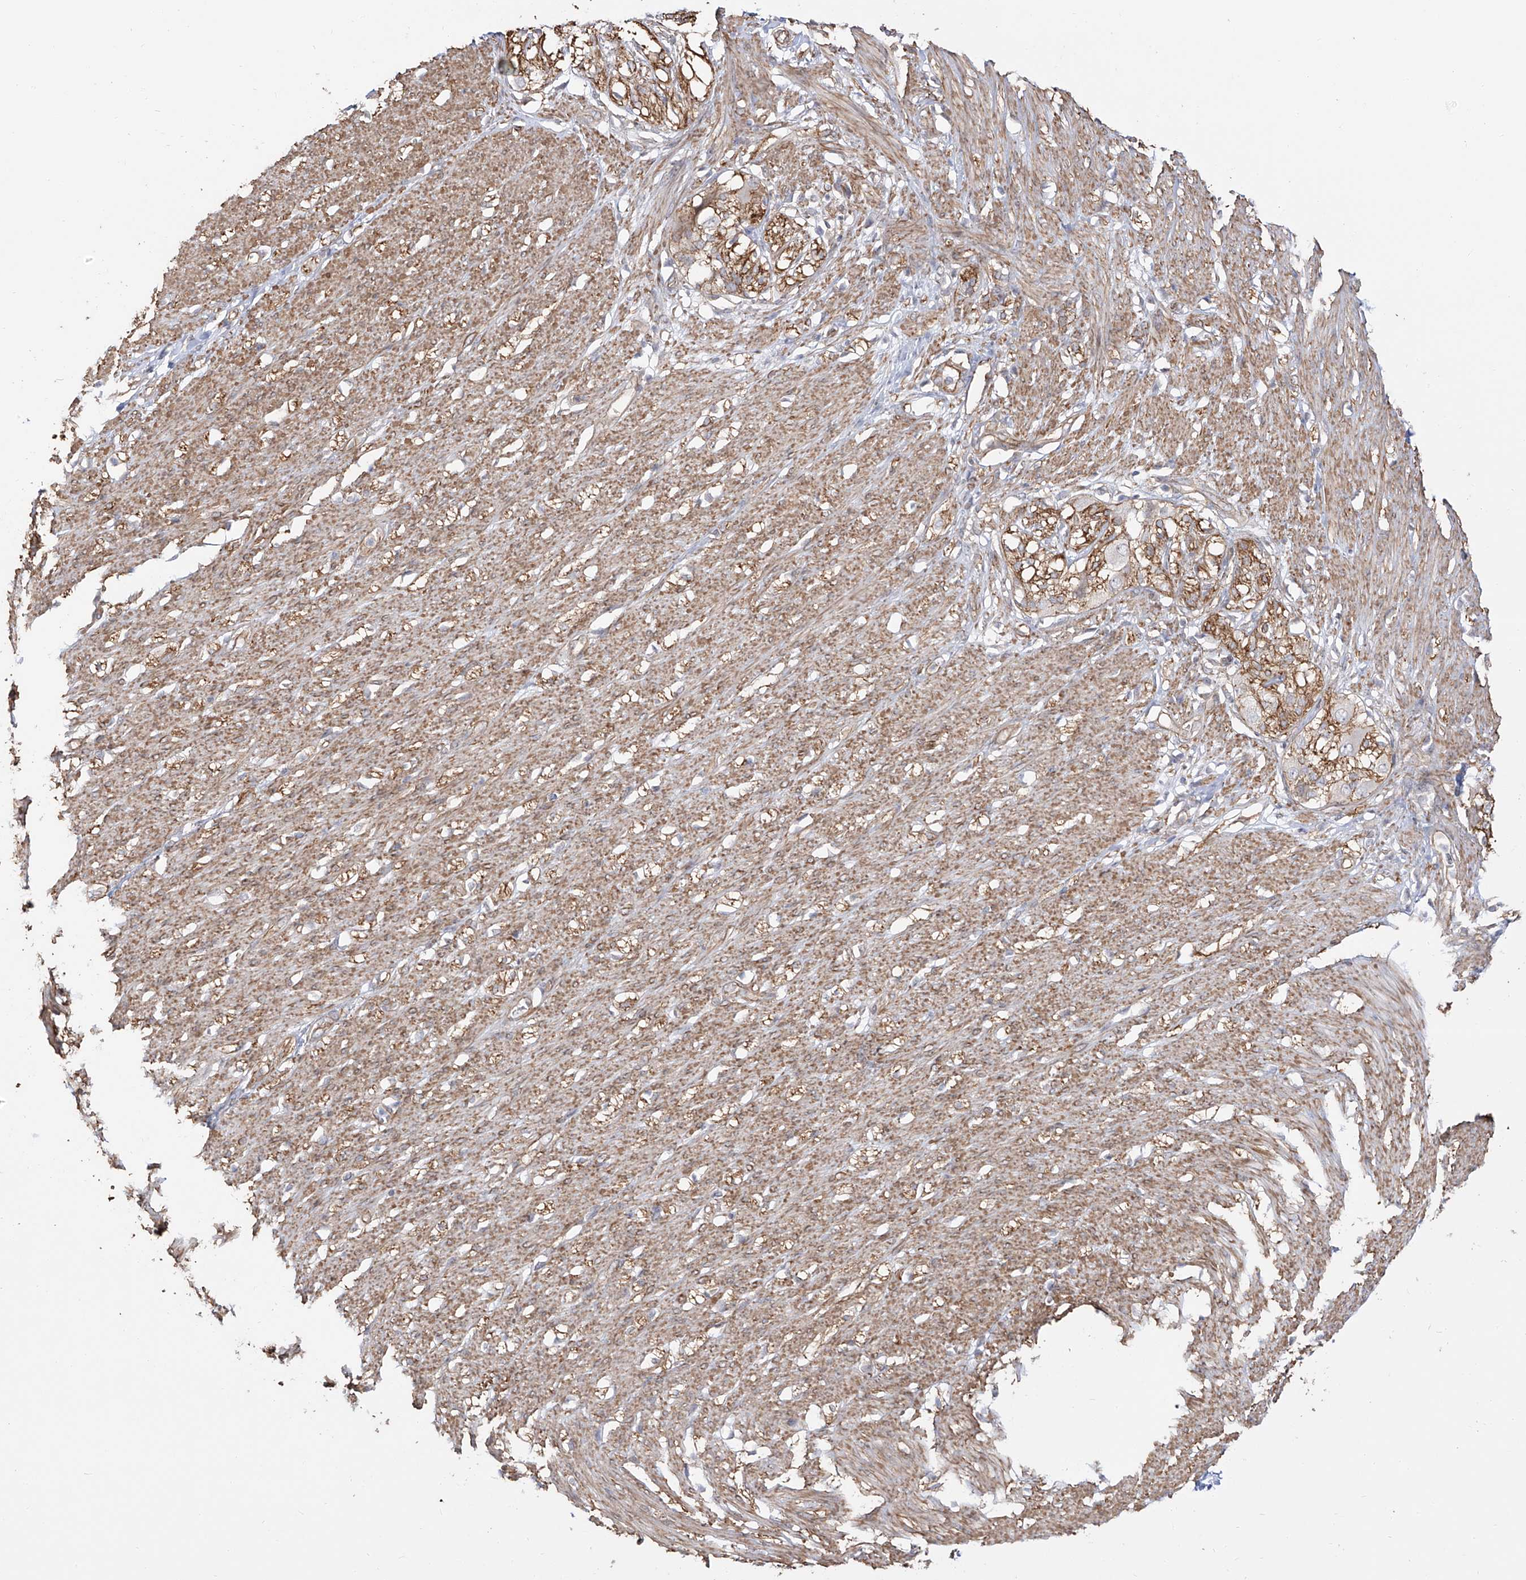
{"staining": {"intensity": "moderate", "quantity": ">75%", "location": "cytoplasmic/membranous"}, "tissue": "smooth muscle", "cell_type": "Smooth muscle cells", "image_type": "normal", "snomed": [{"axis": "morphology", "description": "Normal tissue, NOS"}, {"axis": "morphology", "description": "Adenocarcinoma, NOS"}, {"axis": "topography", "description": "Colon"}, {"axis": "topography", "description": "Peripheral nerve tissue"}], "caption": "Immunohistochemical staining of unremarkable human smooth muscle displays medium levels of moderate cytoplasmic/membranous positivity in approximately >75% of smooth muscle cells. The protein of interest is shown in brown color, while the nuclei are stained blue.", "gene": "ZNF180", "patient": {"sex": "male", "age": 14}}